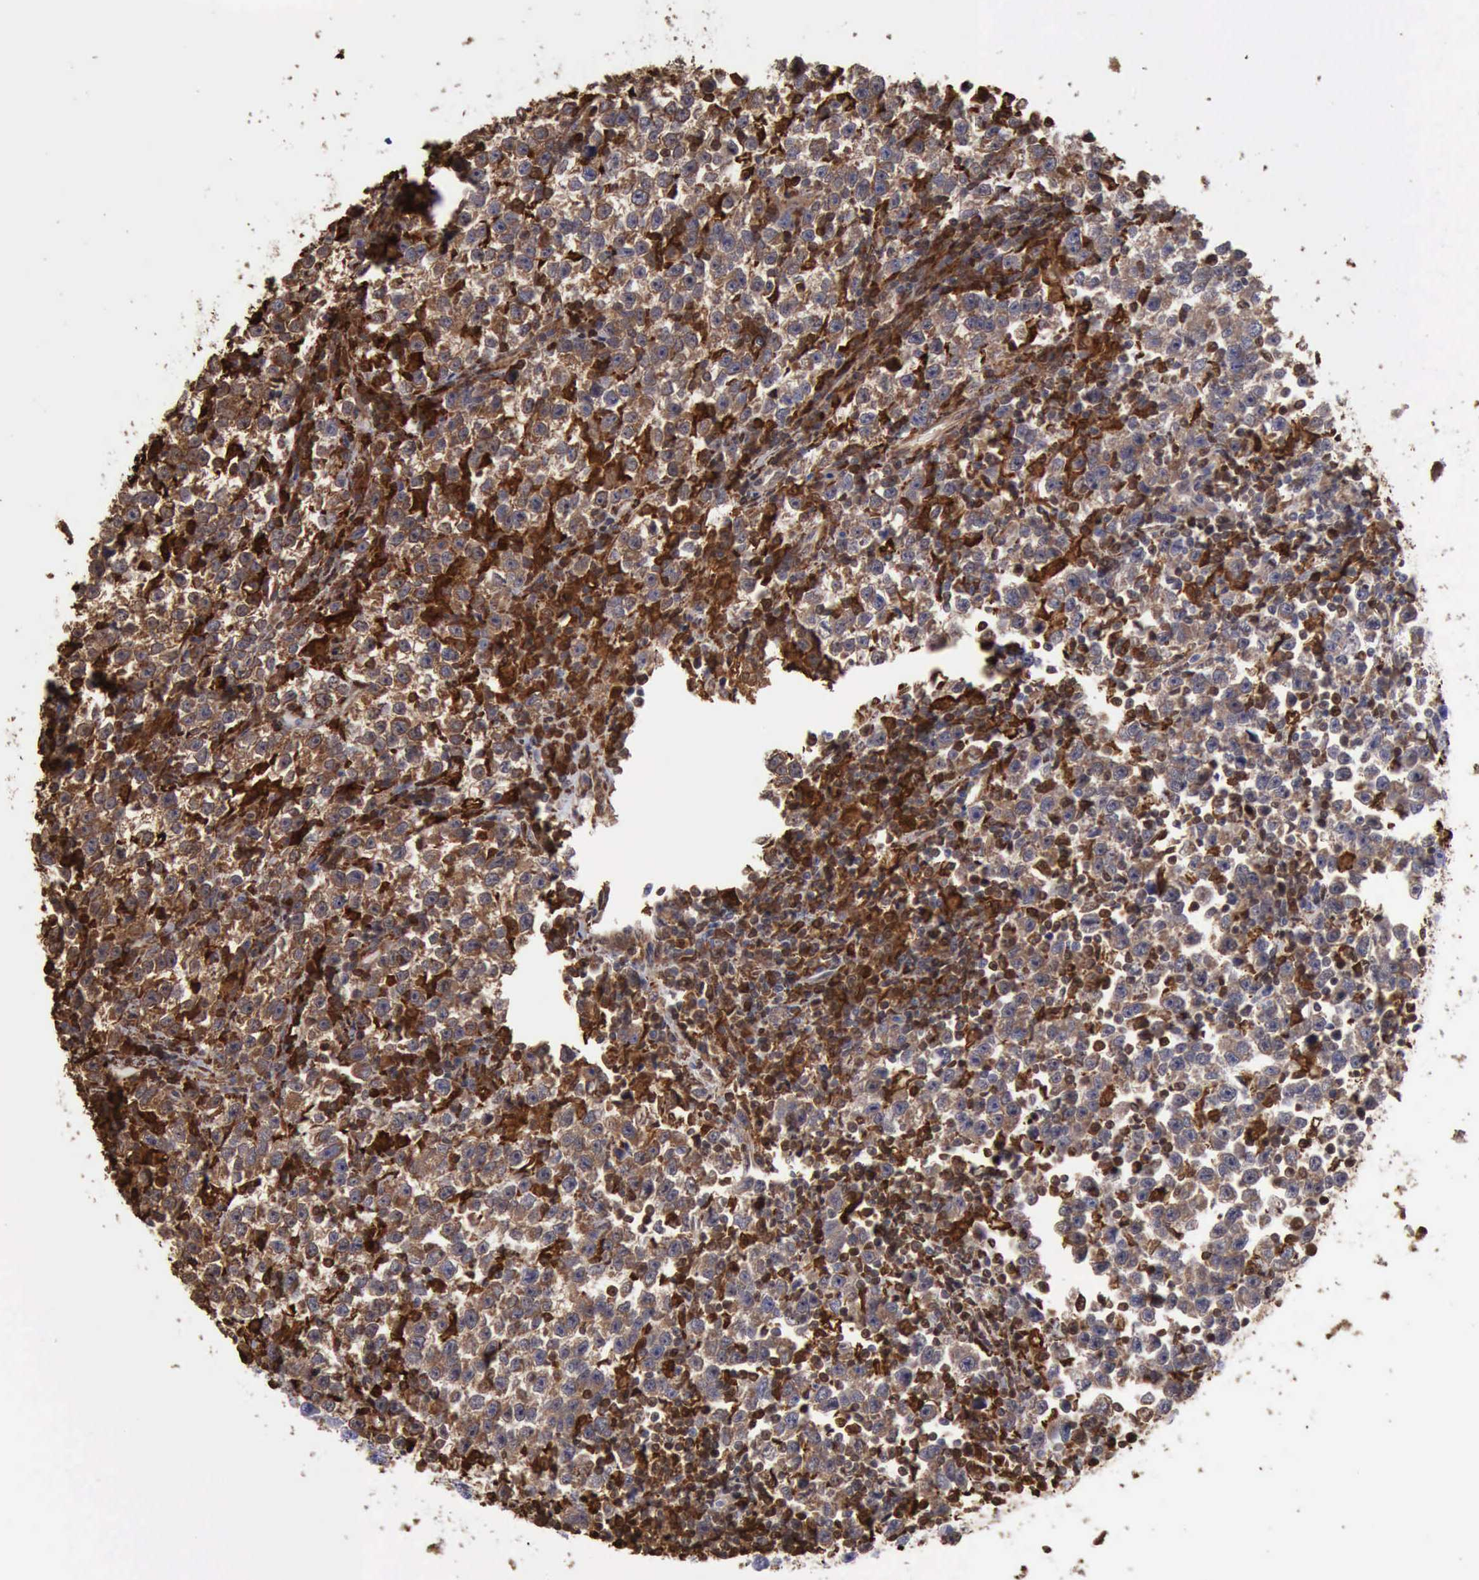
{"staining": {"intensity": "weak", "quantity": ">75%", "location": "cytoplasmic/membranous"}, "tissue": "testis cancer", "cell_type": "Tumor cells", "image_type": "cancer", "snomed": [{"axis": "morphology", "description": "Seminoma, NOS"}, {"axis": "topography", "description": "Testis"}], "caption": "Immunohistochemical staining of human seminoma (testis) exhibits low levels of weak cytoplasmic/membranous protein positivity in about >75% of tumor cells.", "gene": "STAT1", "patient": {"sex": "male", "age": 43}}